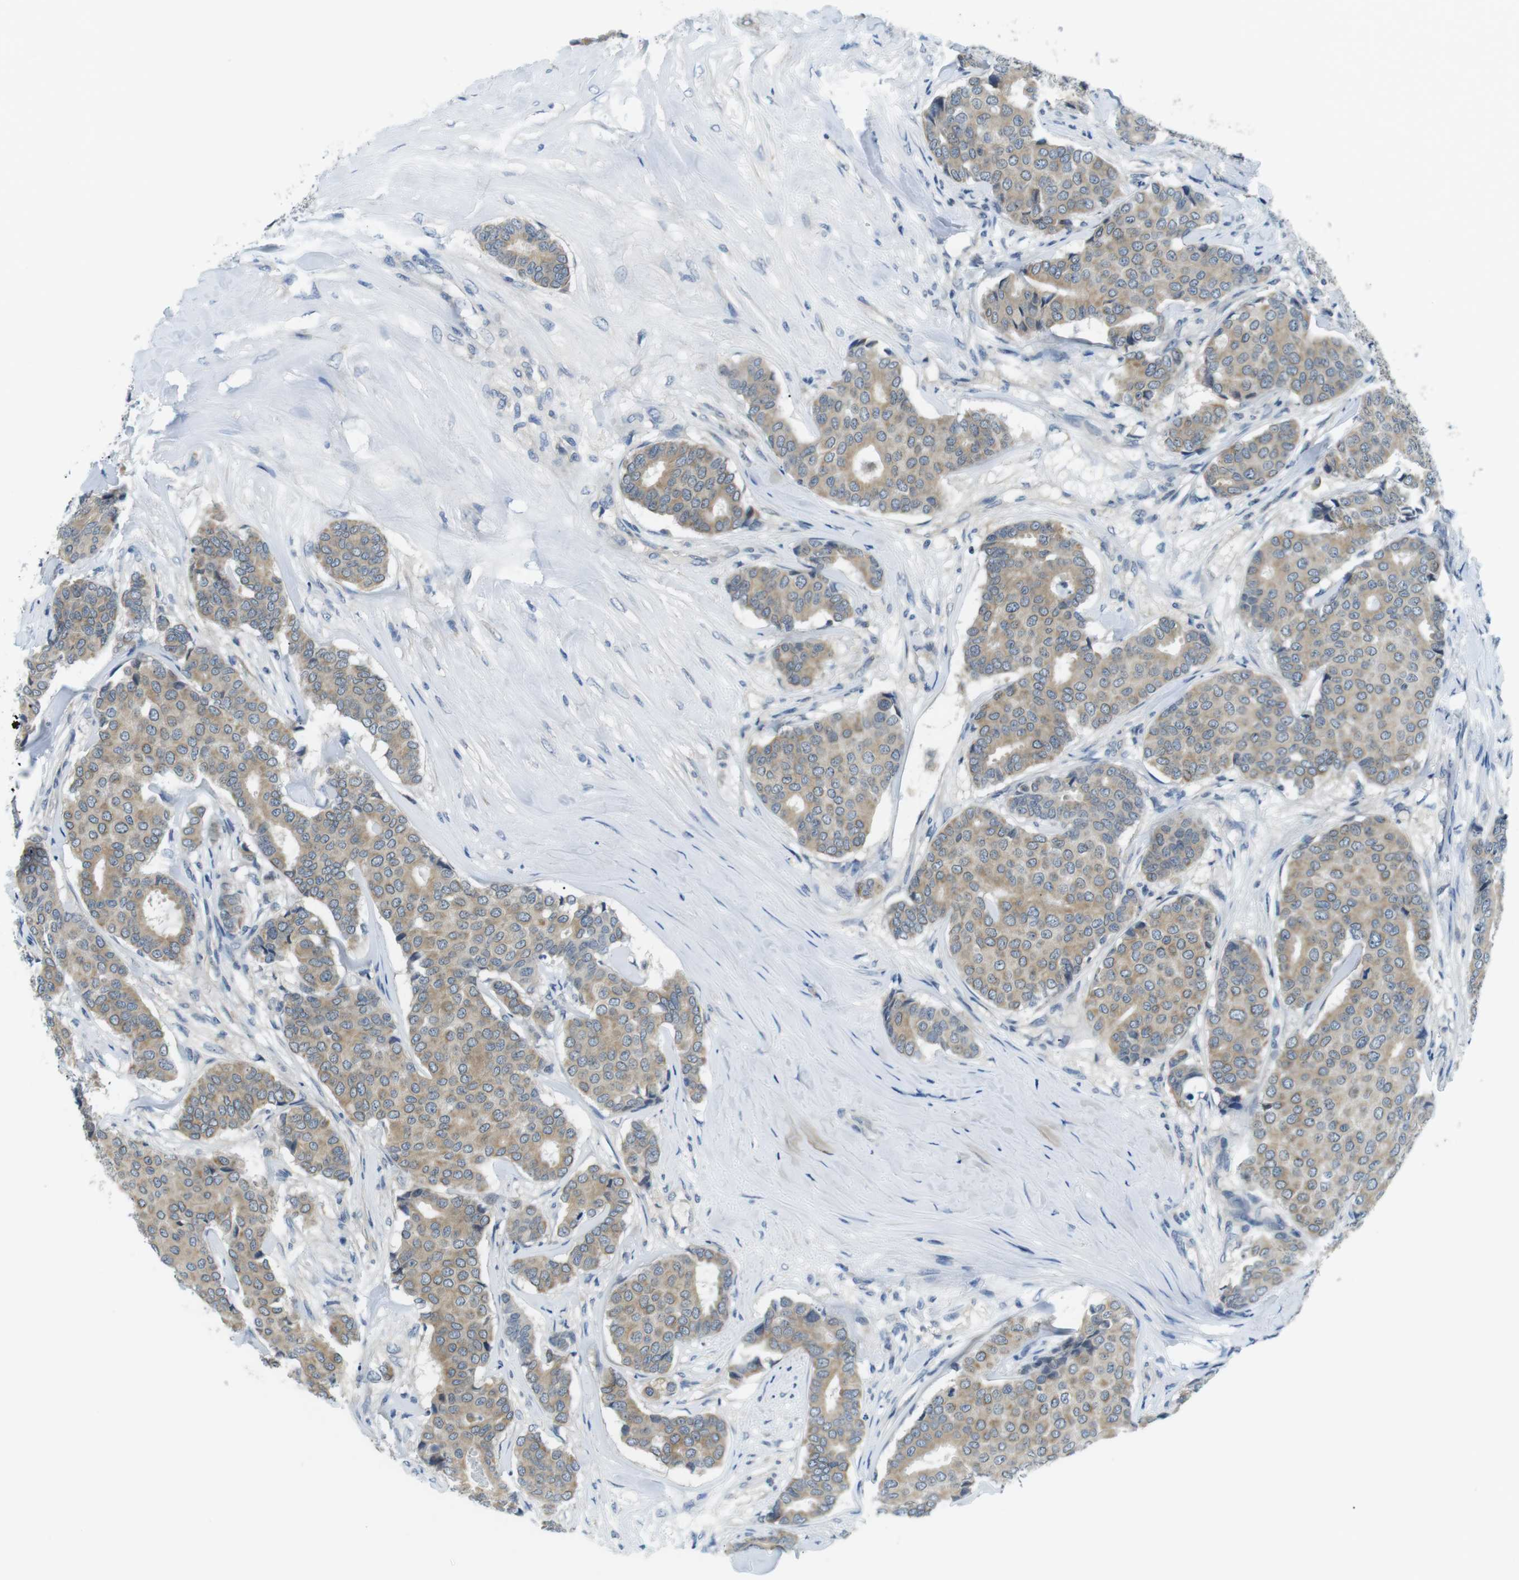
{"staining": {"intensity": "weak", "quantity": ">75%", "location": "cytoplasmic/membranous"}, "tissue": "breast cancer", "cell_type": "Tumor cells", "image_type": "cancer", "snomed": [{"axis": "morphology", "description": "Duct carcinoma"}, {"axis": "topography", "description": "Breast"}], "caption": "The photomicrograph shows immunohistochemical staining of breast invasive ductal carcinoma. There is weak cytoplasmic/membranous expression is seen in about >75% of tumor cells.", "gene": "WSCD1", "patient": {"sex": "female", "age": 75}}